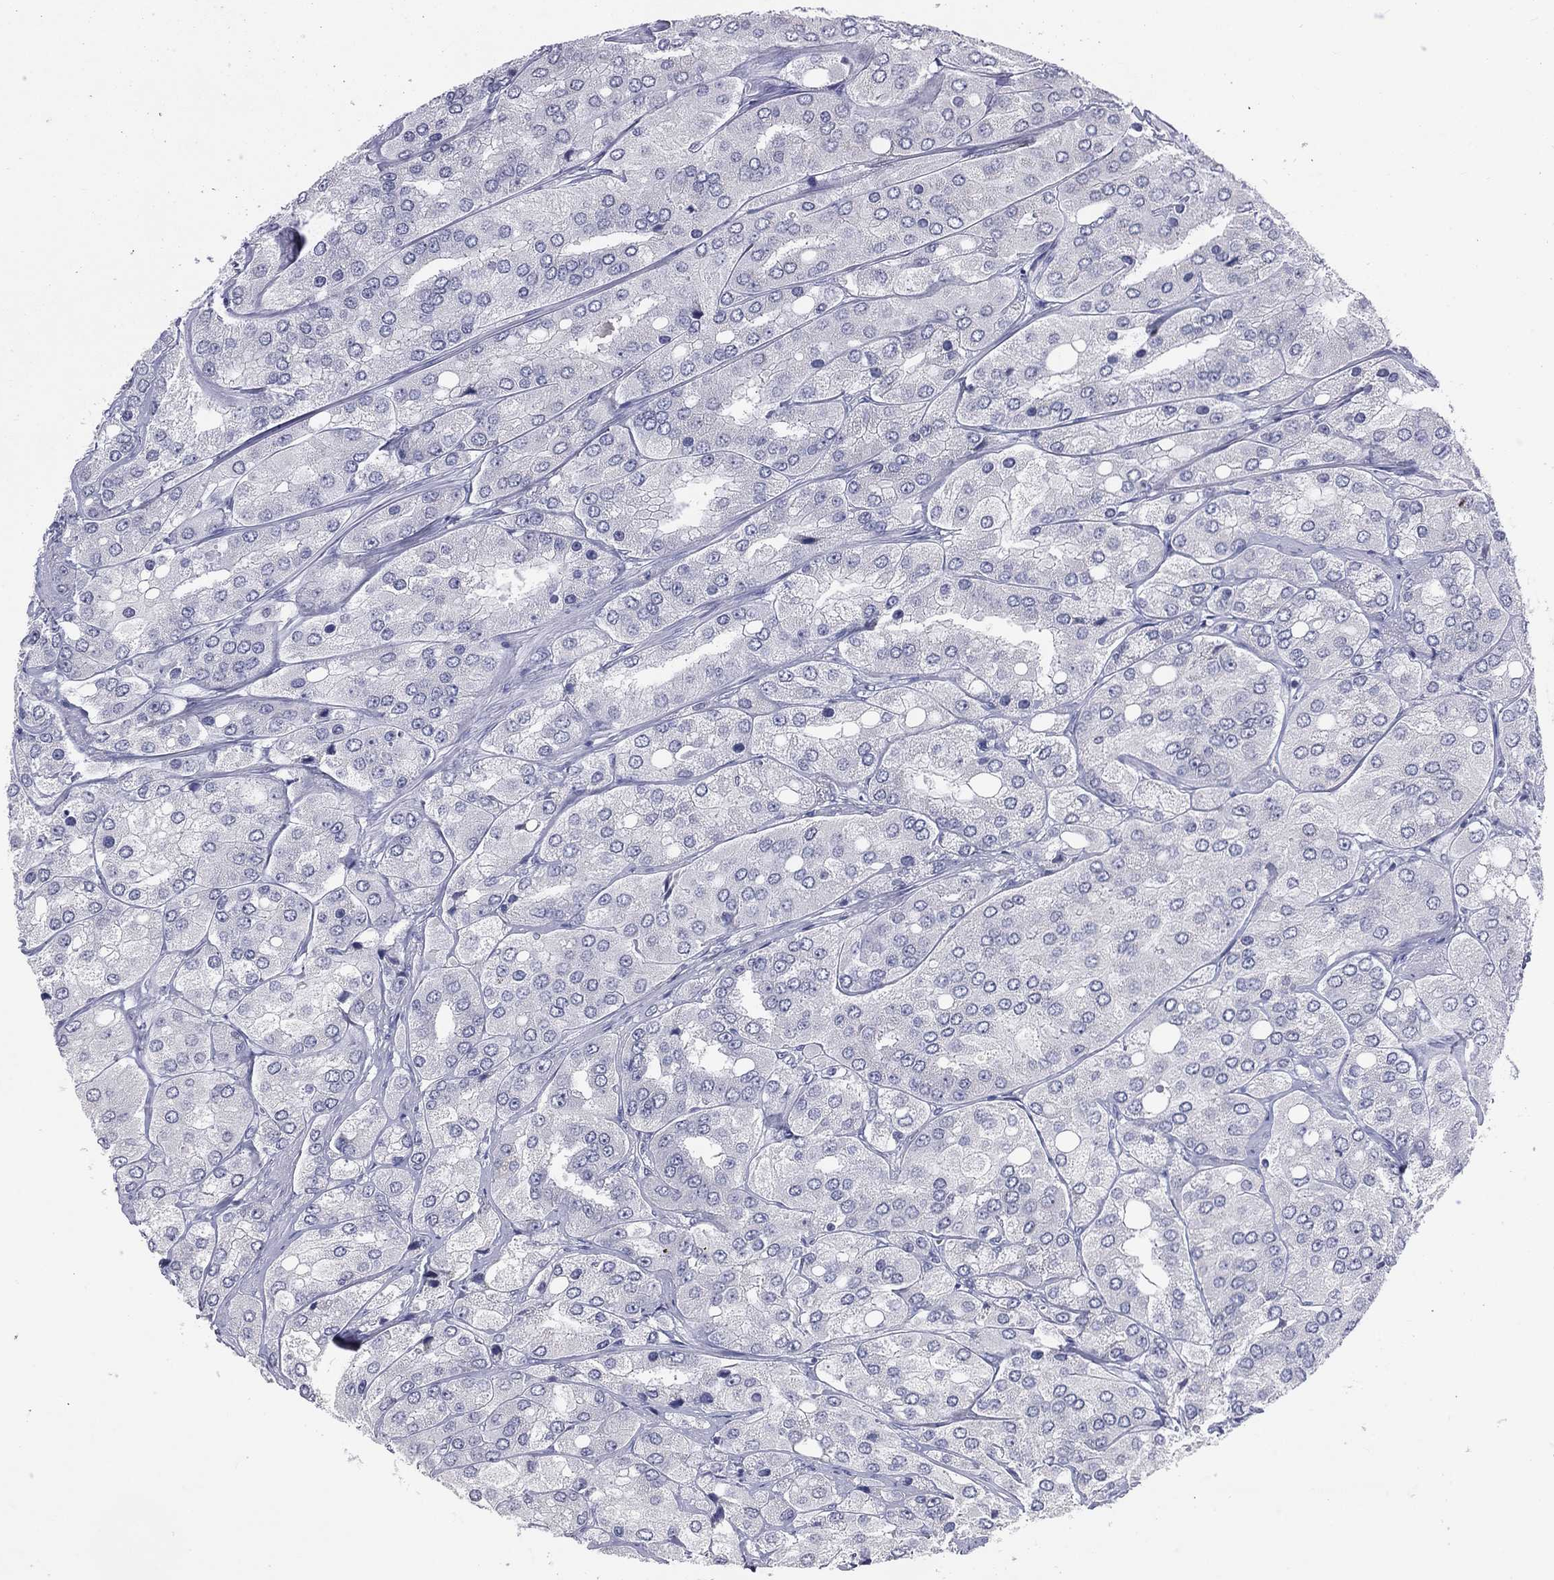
{"staining": {"intensity": "negative", "quantity": "none", "location": "none"}, "tissue": "prostate cancer", "cell_type": "Tumor cells", "image_type": "cancer", "snomed": [{"axis": "morphology", "description": "Adenocarcinoma, Low grade"}, {"axis": "topography", "description": "Prostate"}], "caption": "DAB (3,3'-diaminobenzidine) immunohistochemical staining of adenocarcinoma (low-grade) (prostate) exhibits no significant expression in tumor cells.", "gene": "KRT35", "patient": {"sex": "male", "age": 69}}